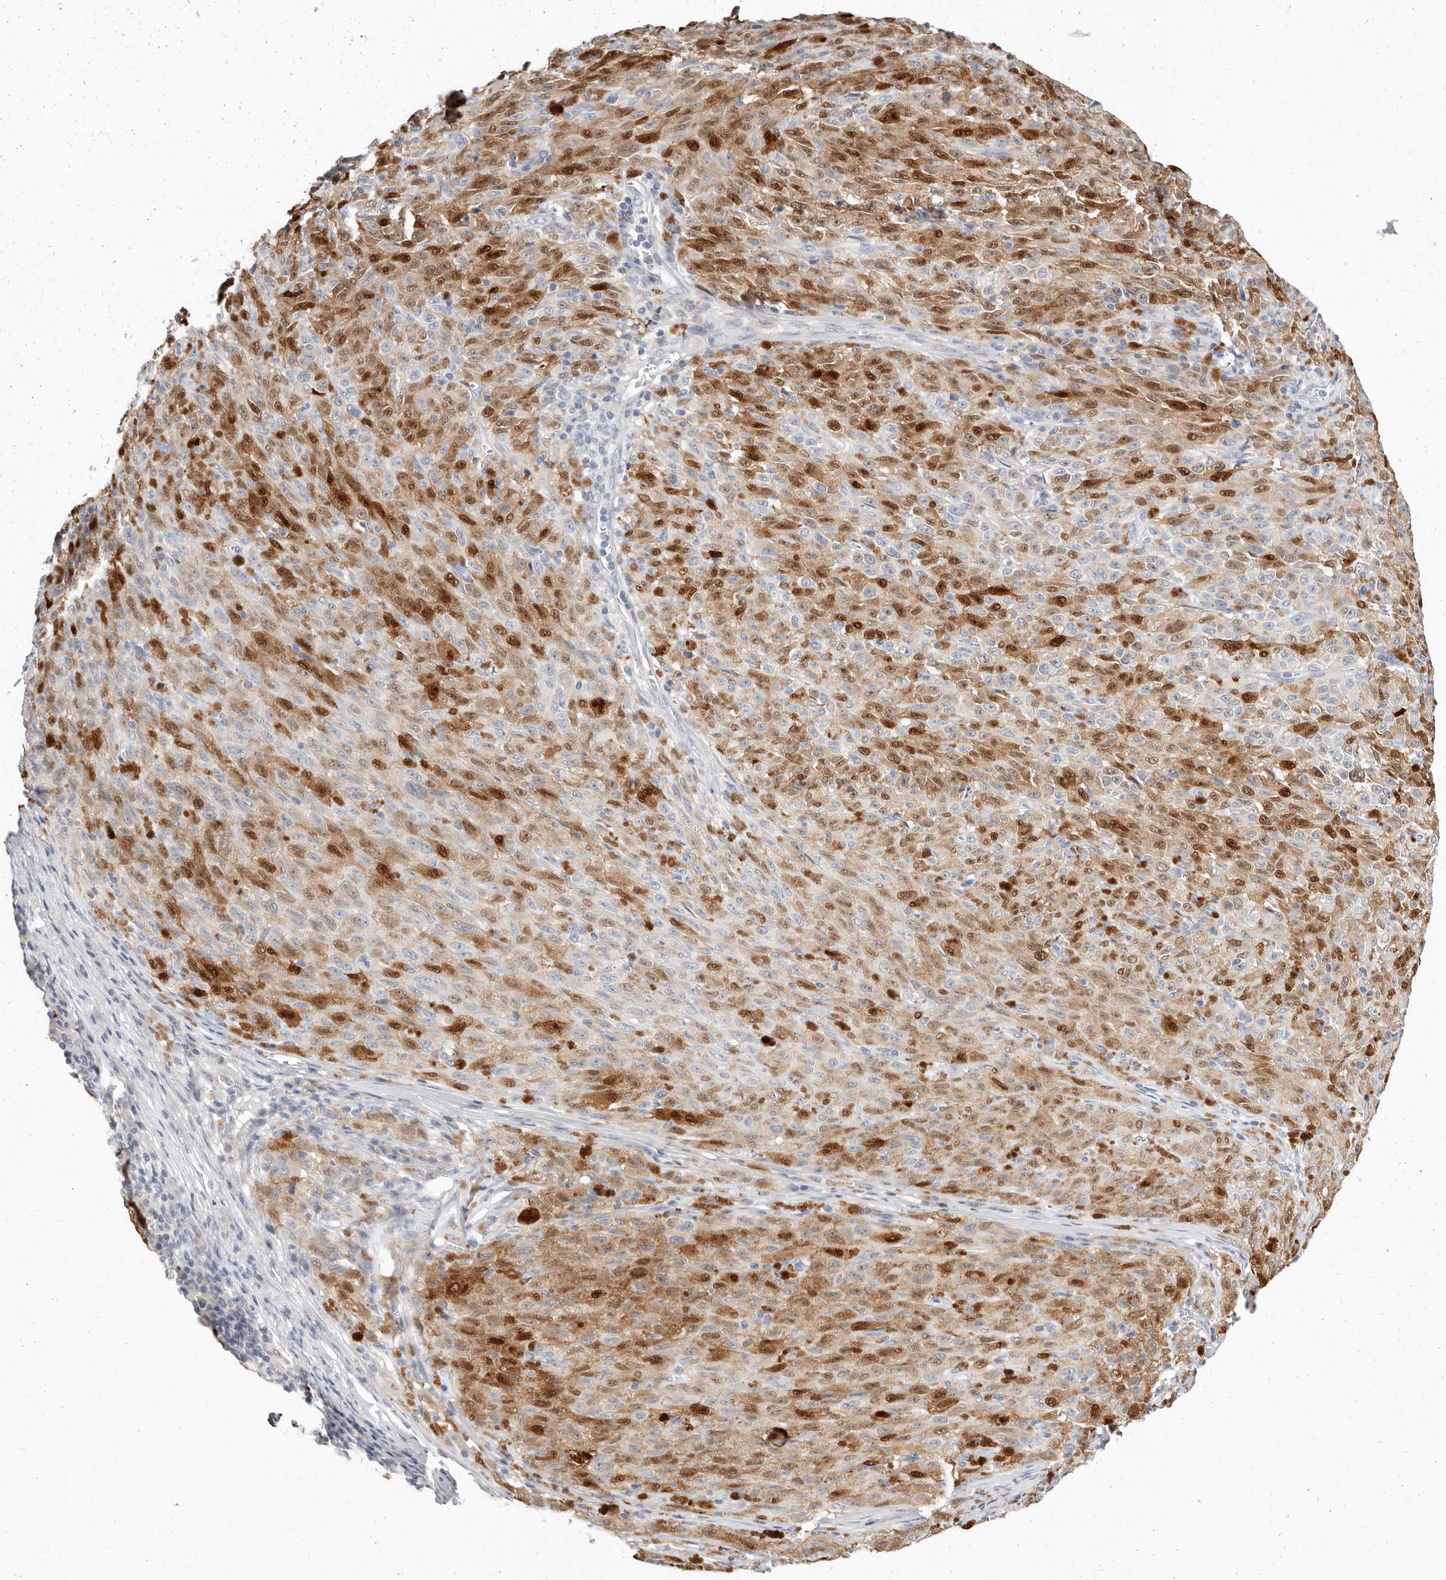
{"staining": {"intensity": "strong", "quantity": "25%-75%", "location": "cytoplasmic/membranous,nuclear"}, "tissue": "melanoma", "cell_type": "Tumor cells", "image_type": "cancer", "snomed": [{"axis": "morphology", "description": "Malignant melanoma, NOS"}, {"axis": "topography", "description": "Skin"}], "caption": "IHC of human malignant melanoma reveals high levels of strong cytoplasmic/membranous and nuclear expression in approximately 25%-75% of tumor cells.", "gene": "TMEM63B", "patient": {"sex": "female", "age": 82}}